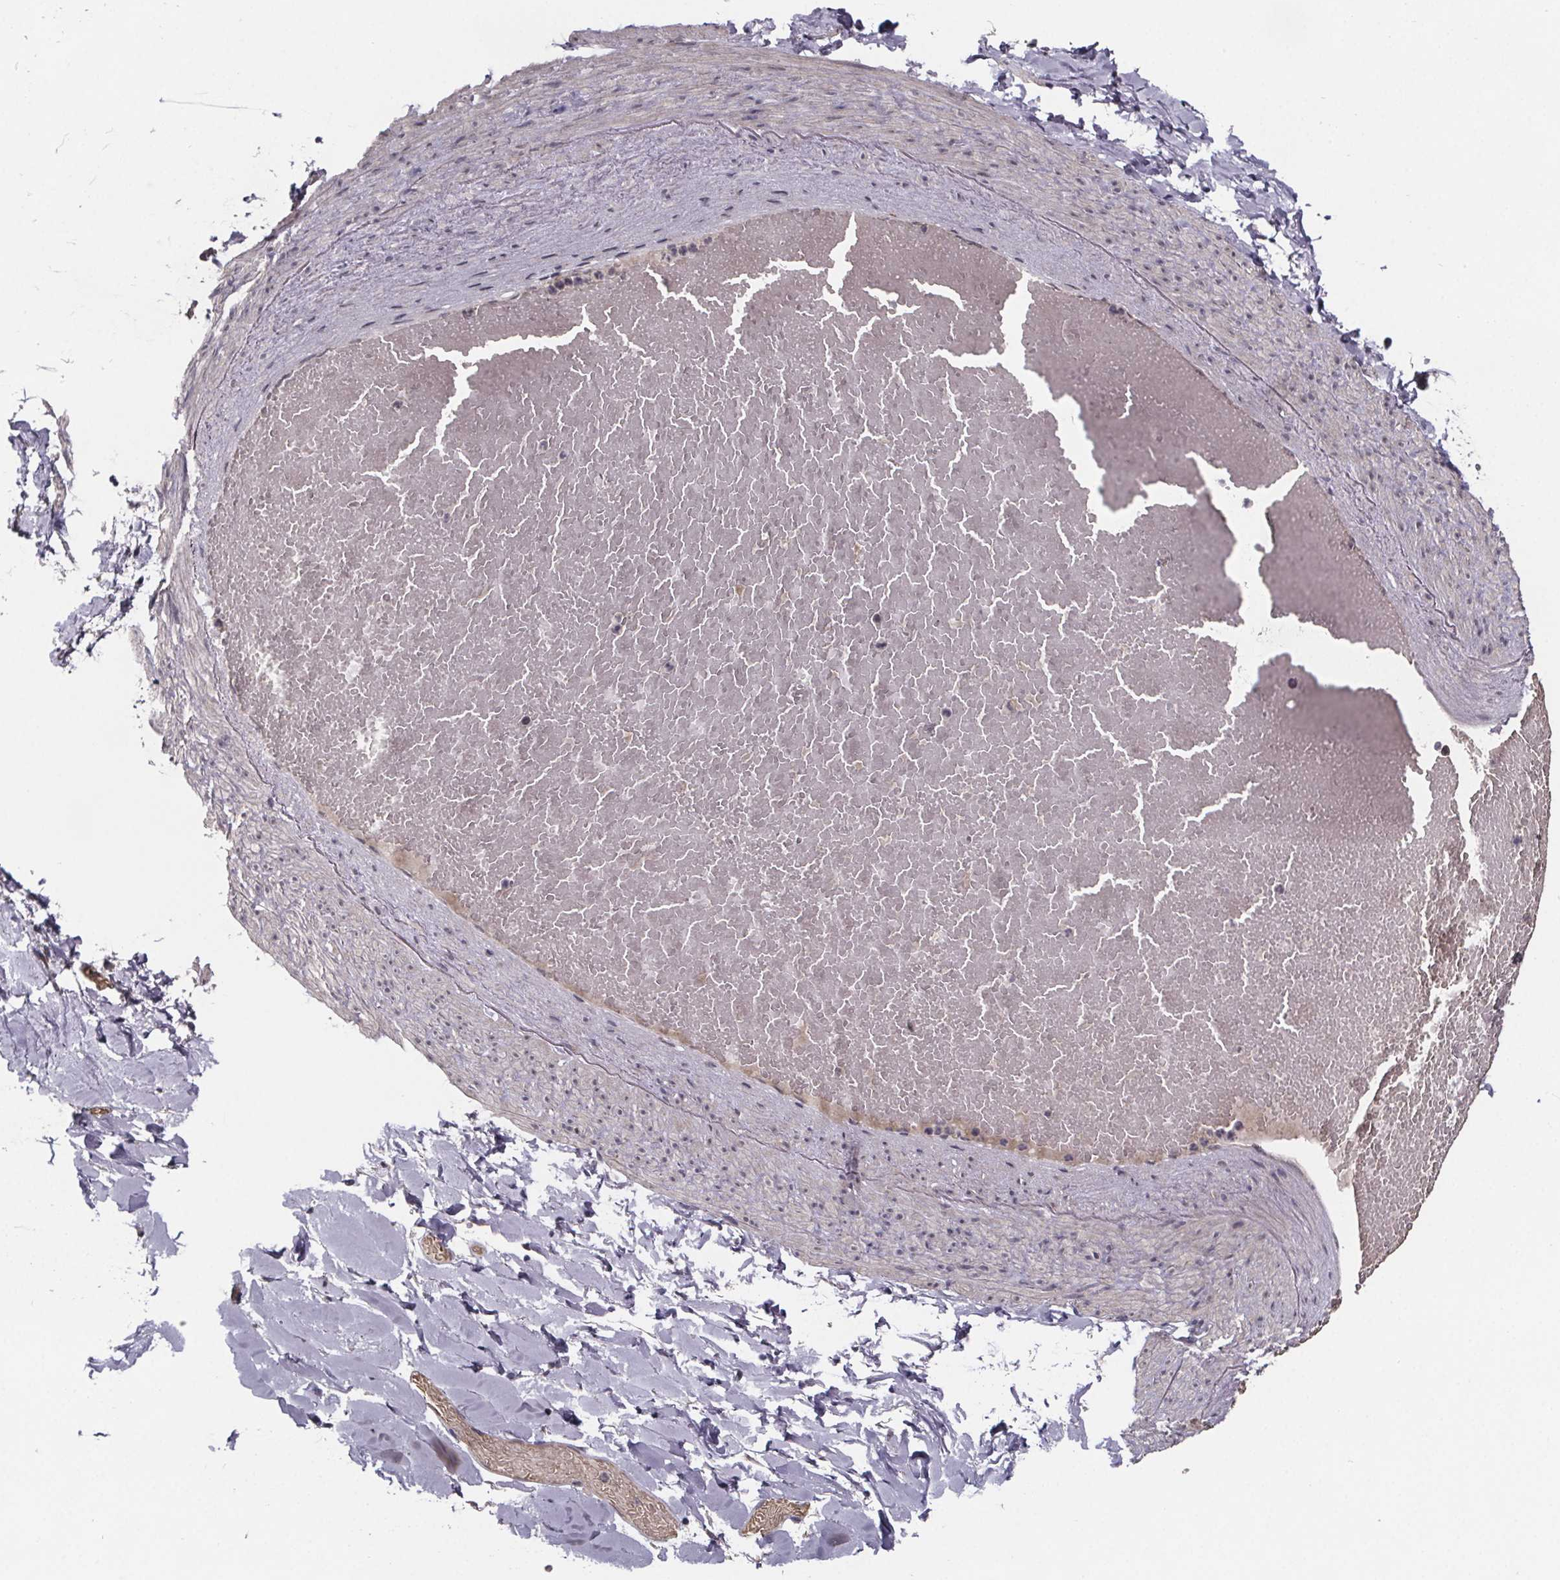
{"staining": {"intensity": "moderate", "quantity": ">75%", "location": "cytoplasmic/membranous"}, "tissue": "adipose tissue", "cell_type": "Adipocytes", "image_type": "normal", "snomed": [{"axis": "morphology", "description": "Normal tissue, NOS"}, {"axis": "topography", "description": "Gallbladder"}, {"axis": "topography", "description": "Peripheral nerve tissue"}], "caption": "Protein staining of normal adipose tissue demonstrates moderate cytoplasmic/membranous positivity in approximately >75% of adipocytes. The protein is shown in brown color, while the nuclei are stained blue.", "gene": "SAT1", "patient": {"sex": "female", "age": 45}}